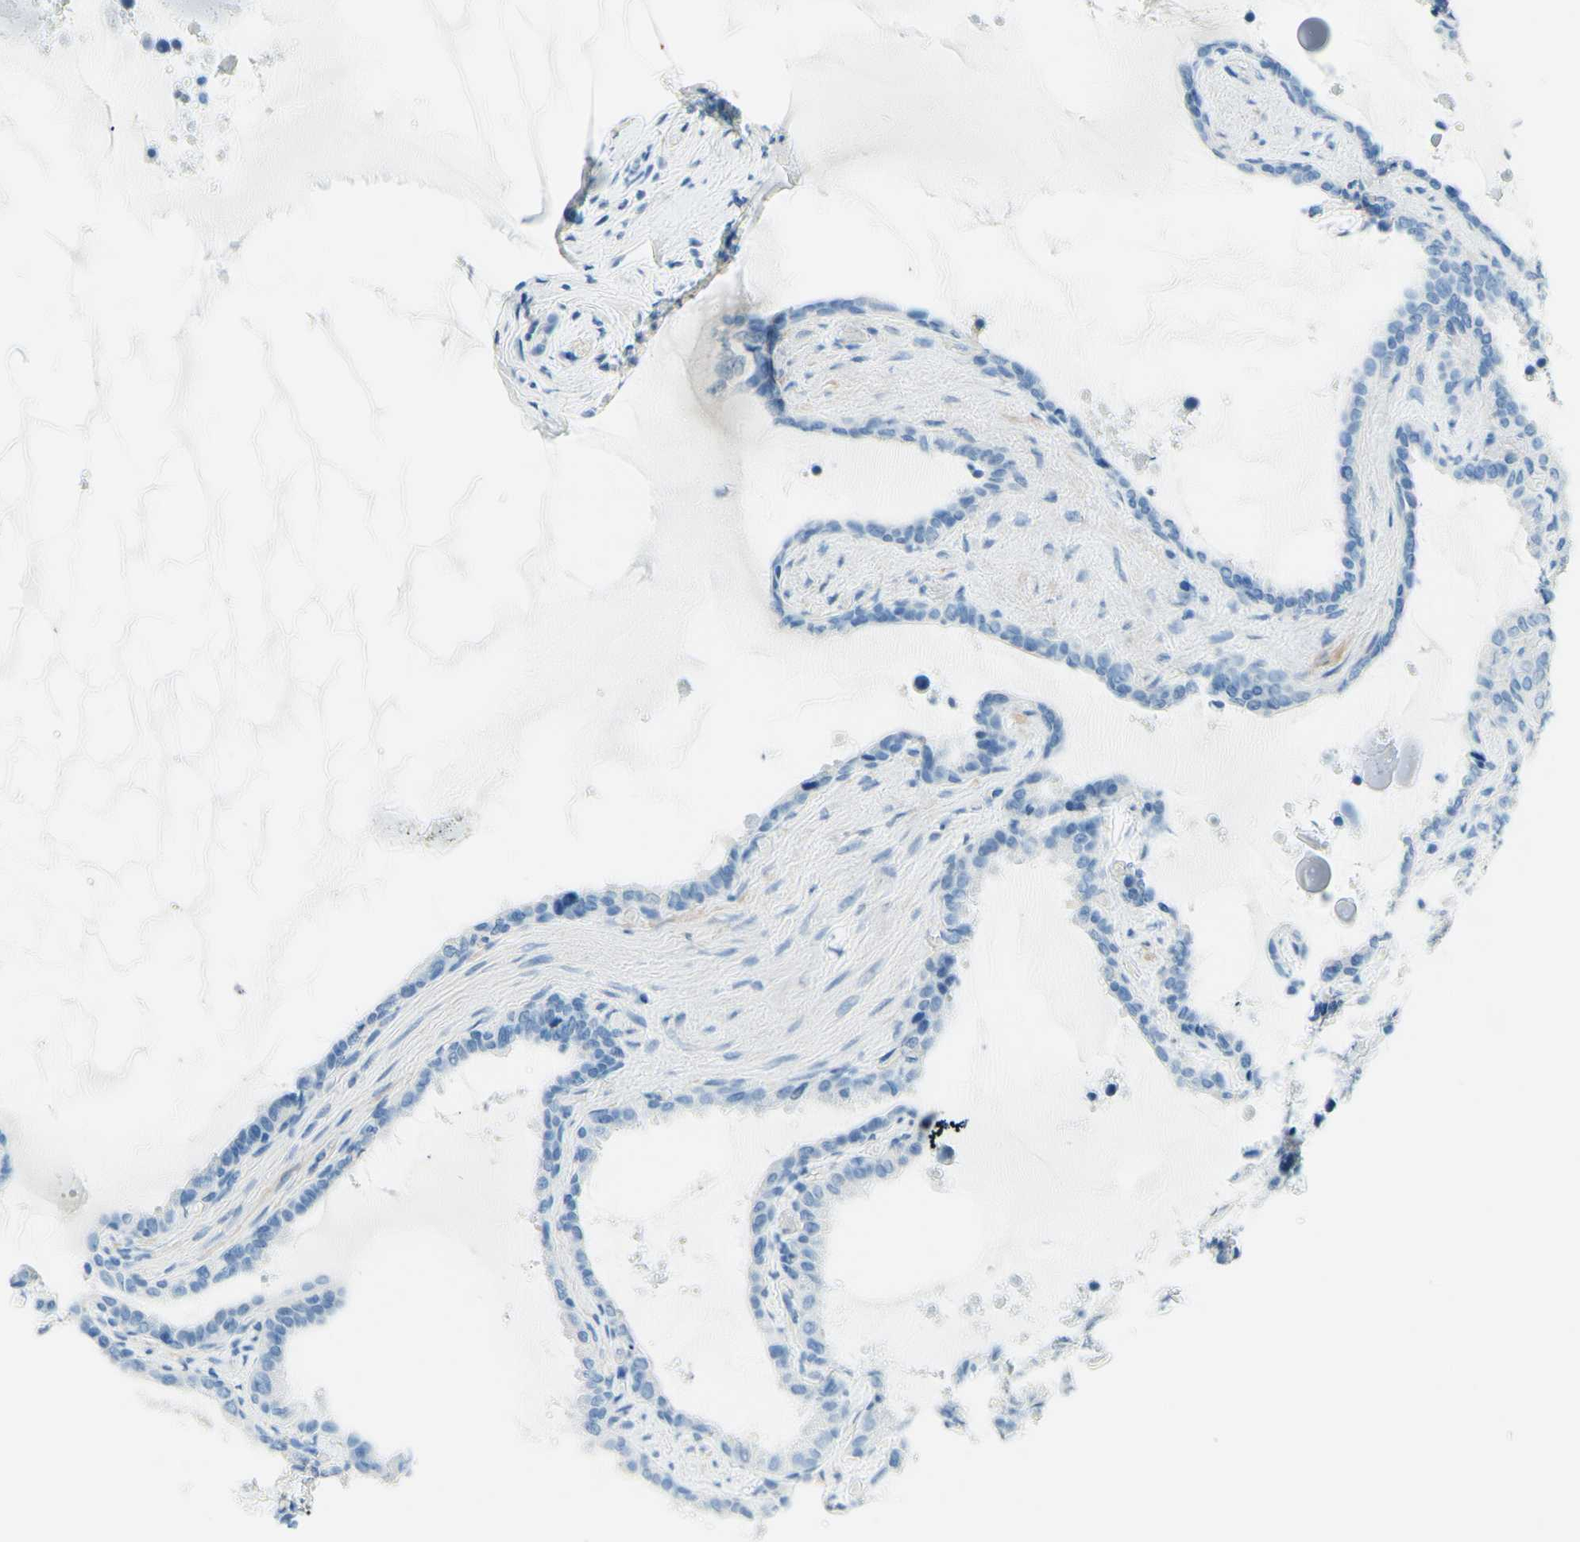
{"staining": {"intensity": "negative", "quantity": "none", "location": "none"}, "tissue": "seminal vesicle", "cell_type": "Glandular cells", "image_type": "normal", "snomed": [{"axis": "morphology", "description": "Normal tissue, NOS"}, {"axis": "topography", "description": "Seminal veicle"}], "caption": "A high-resolution histopathology image shows IHC staining of unremarkable seminal vesicle, which reveals no significant expression in glandular cells.", "gene": "PASD1", "patient": {"sex": "male", "age": 46}}